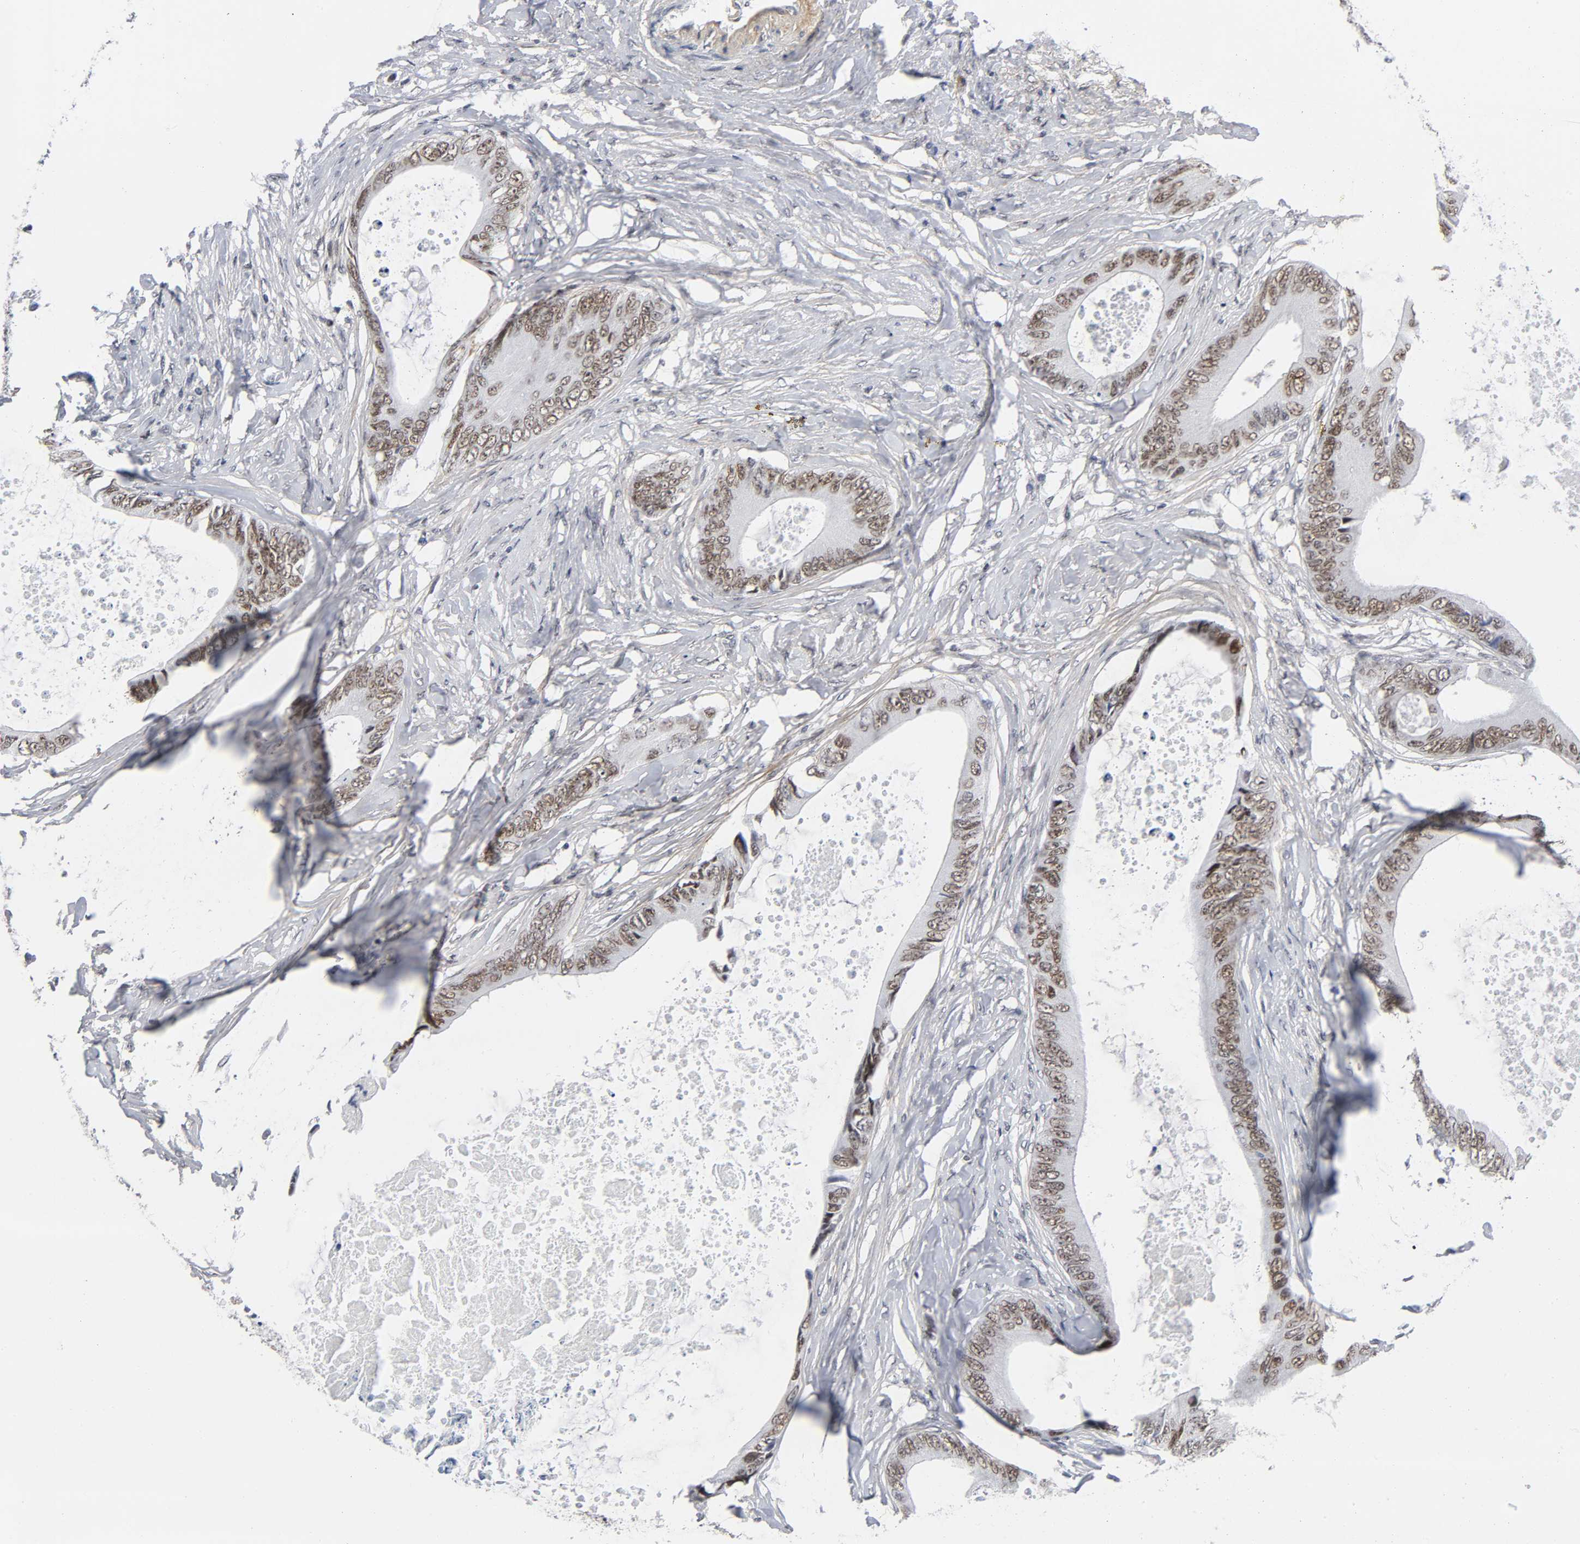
{"staining": {"intensity": "weak", "quantity": ">75%", "location": "nuclear"}, "tissue": "colorectal cancer", "cell_type": "Tumor cells", "image_type": "cancer", "snomed": [{"axis": "morphology", "description": "Normal tissue, NOS"}, {"axis": "morphology", "description": "Adenocarcinoma, NOS"}, {"axis": "topography", "description": "Rectum"}, {"axis": "topography", "description": "Peripheral nerve tissue"}], "caption": "Tumor cells exhibit low levels of weak nuclear positivity in approximately >75% of cells in colorectal cancer (adenocarcinoma).", "gene": "DIDO1", "patient": {"sex": "female", "age": 77}}